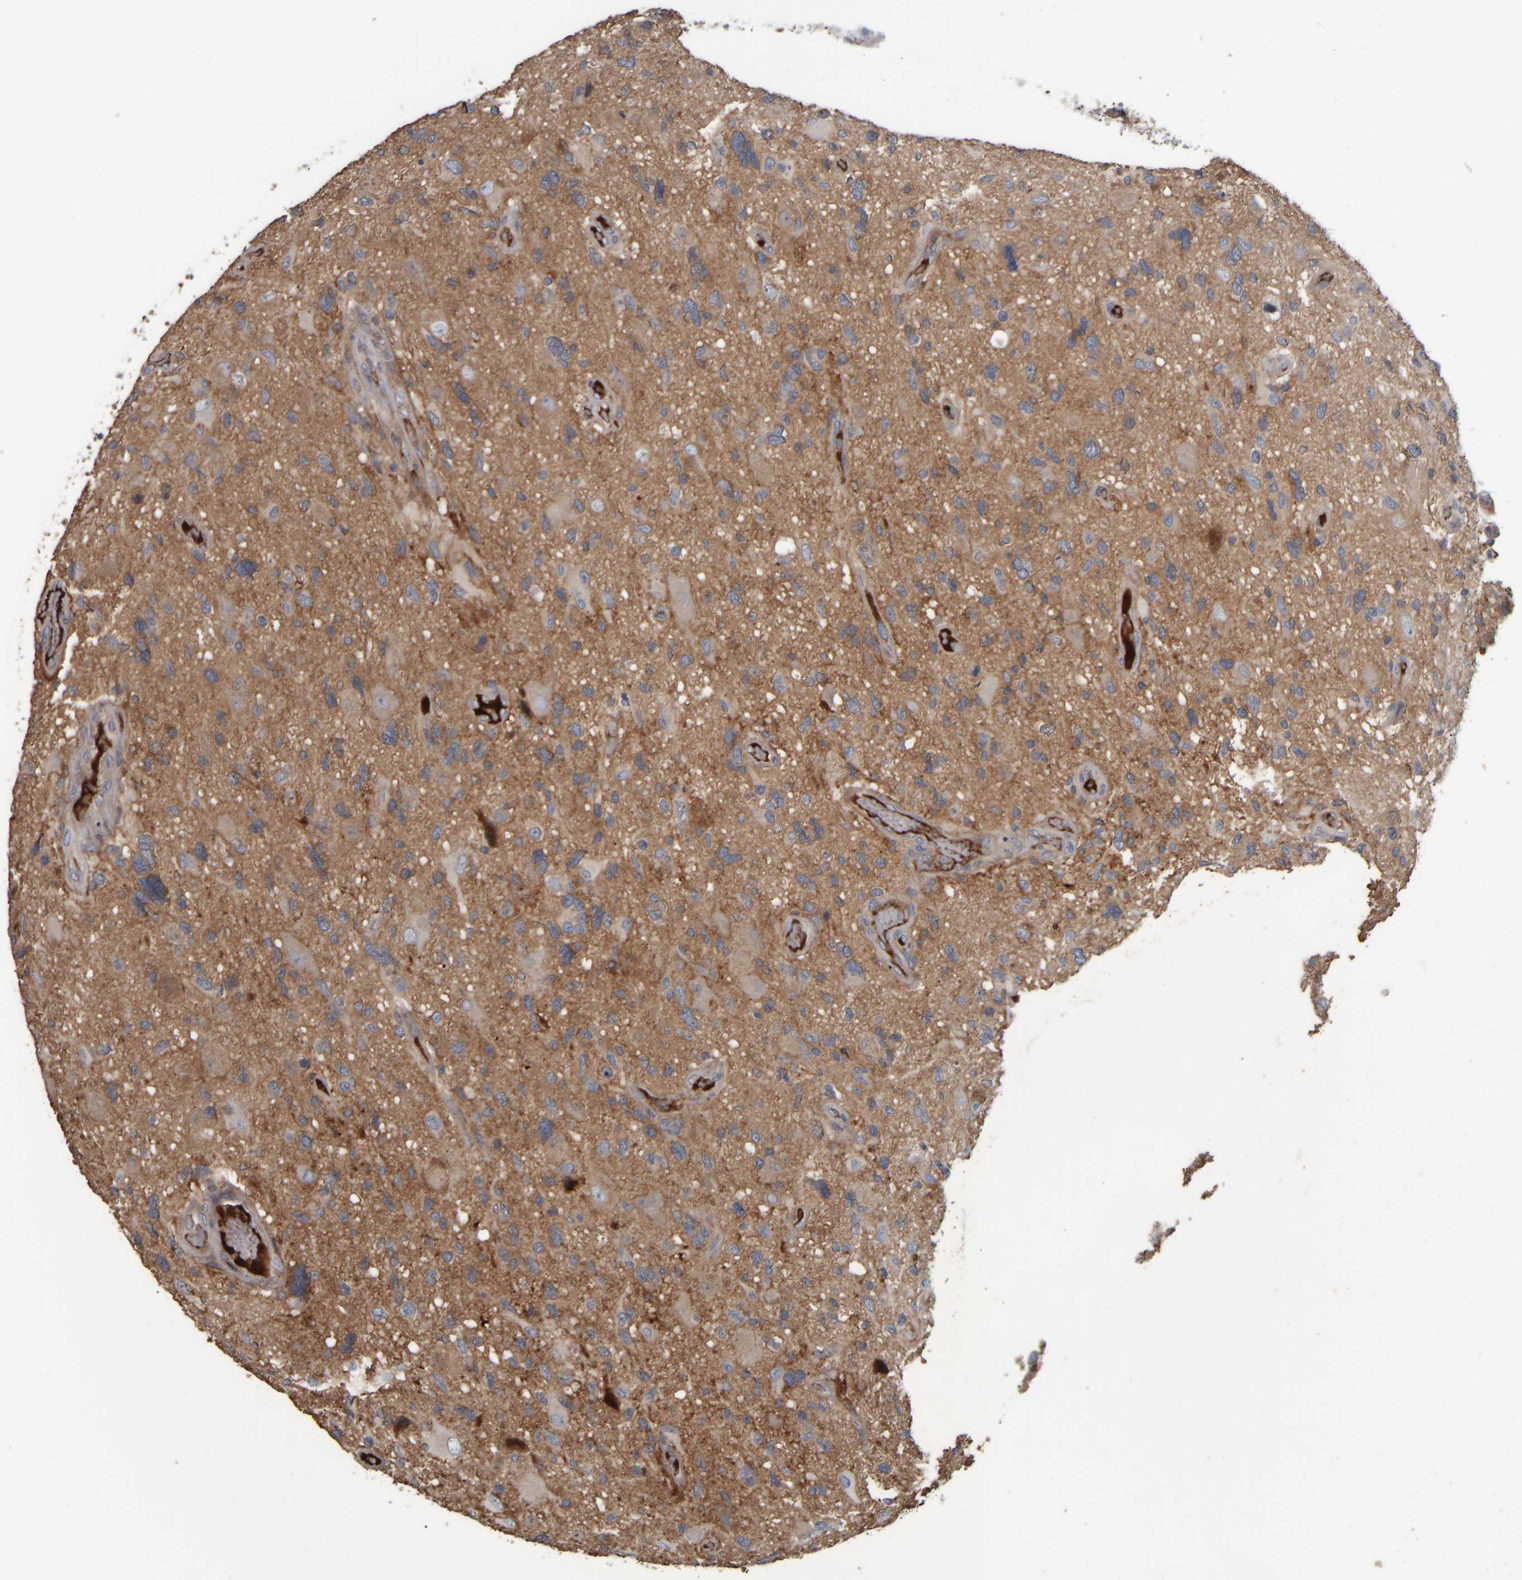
{"staining": {"intensity": "negative", "quantity": "none", "location": "none"}, "tissue": "glioma", "cell_type": "Tumor cells", "image_type": "cancer", "snomed": [{"axis": "morphology", "description": "Glioma, malignant, High grade"}, {"axis": "topography", "description": "Brain"}], "caption": "Immunohistochemical staining of human glioma shows no significant positivity in tumor cells.", "gene": "CAVIN4", "patient": {"sex": "male", "age": 33}}